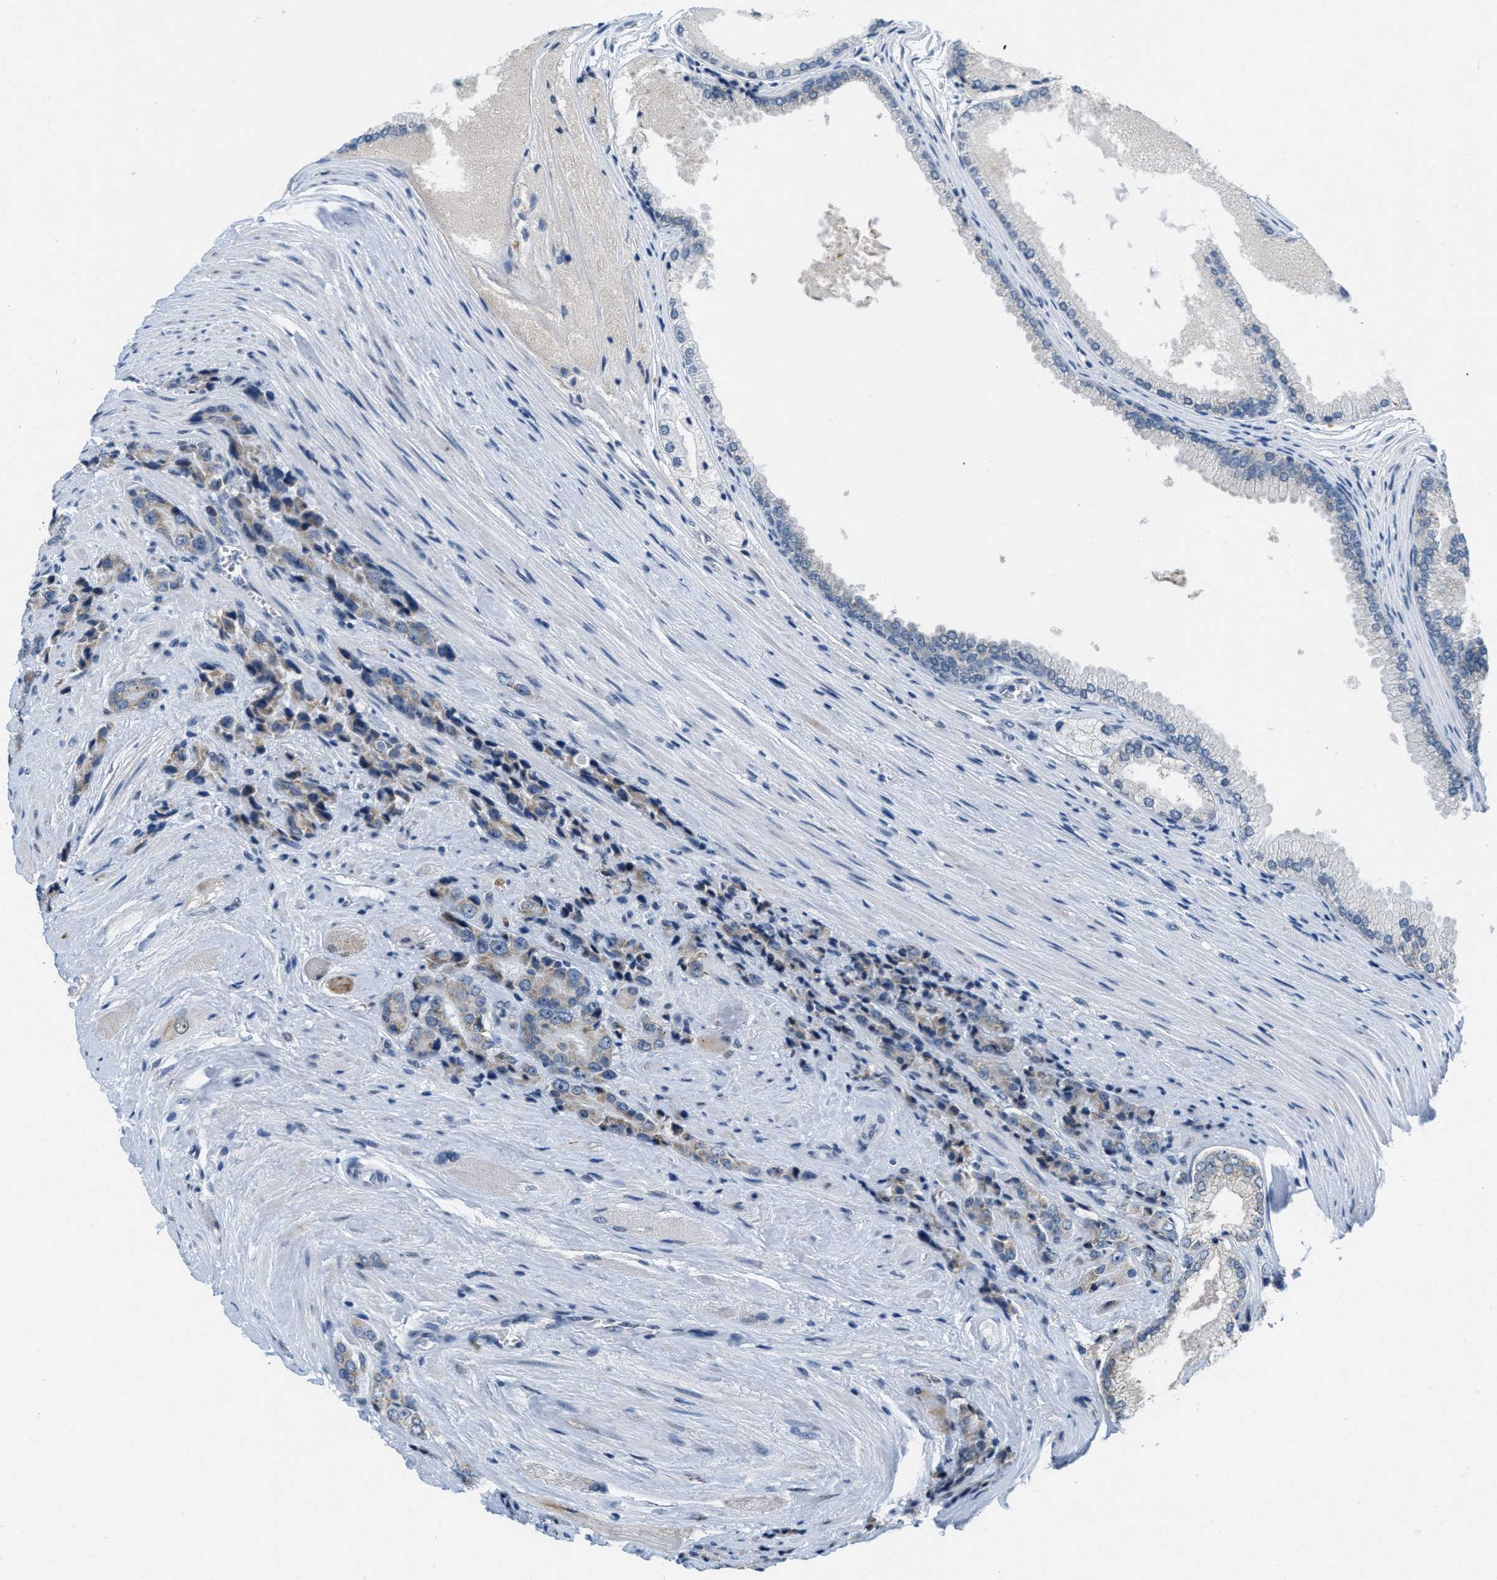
{"staining": {"intensity": "weak", "quantity": "<25%", "location": "cytoplasmic/membranous"}, "tissue": "prostate cancer", "cell_type": "Tumor cells", "image_type": "cancer", "snomed": [{"axis": "morphology", "description": "Adenocarcinoma, High grade"}, {"axis": "topography", "description": "Prostate"}], "caption": "The micrograph demonstrates no staining of tumor cells in prostate adenocarcinoma (high-grade).", "gene": "HS3ST2", "patient": {"sex": "male", "age": 71}}